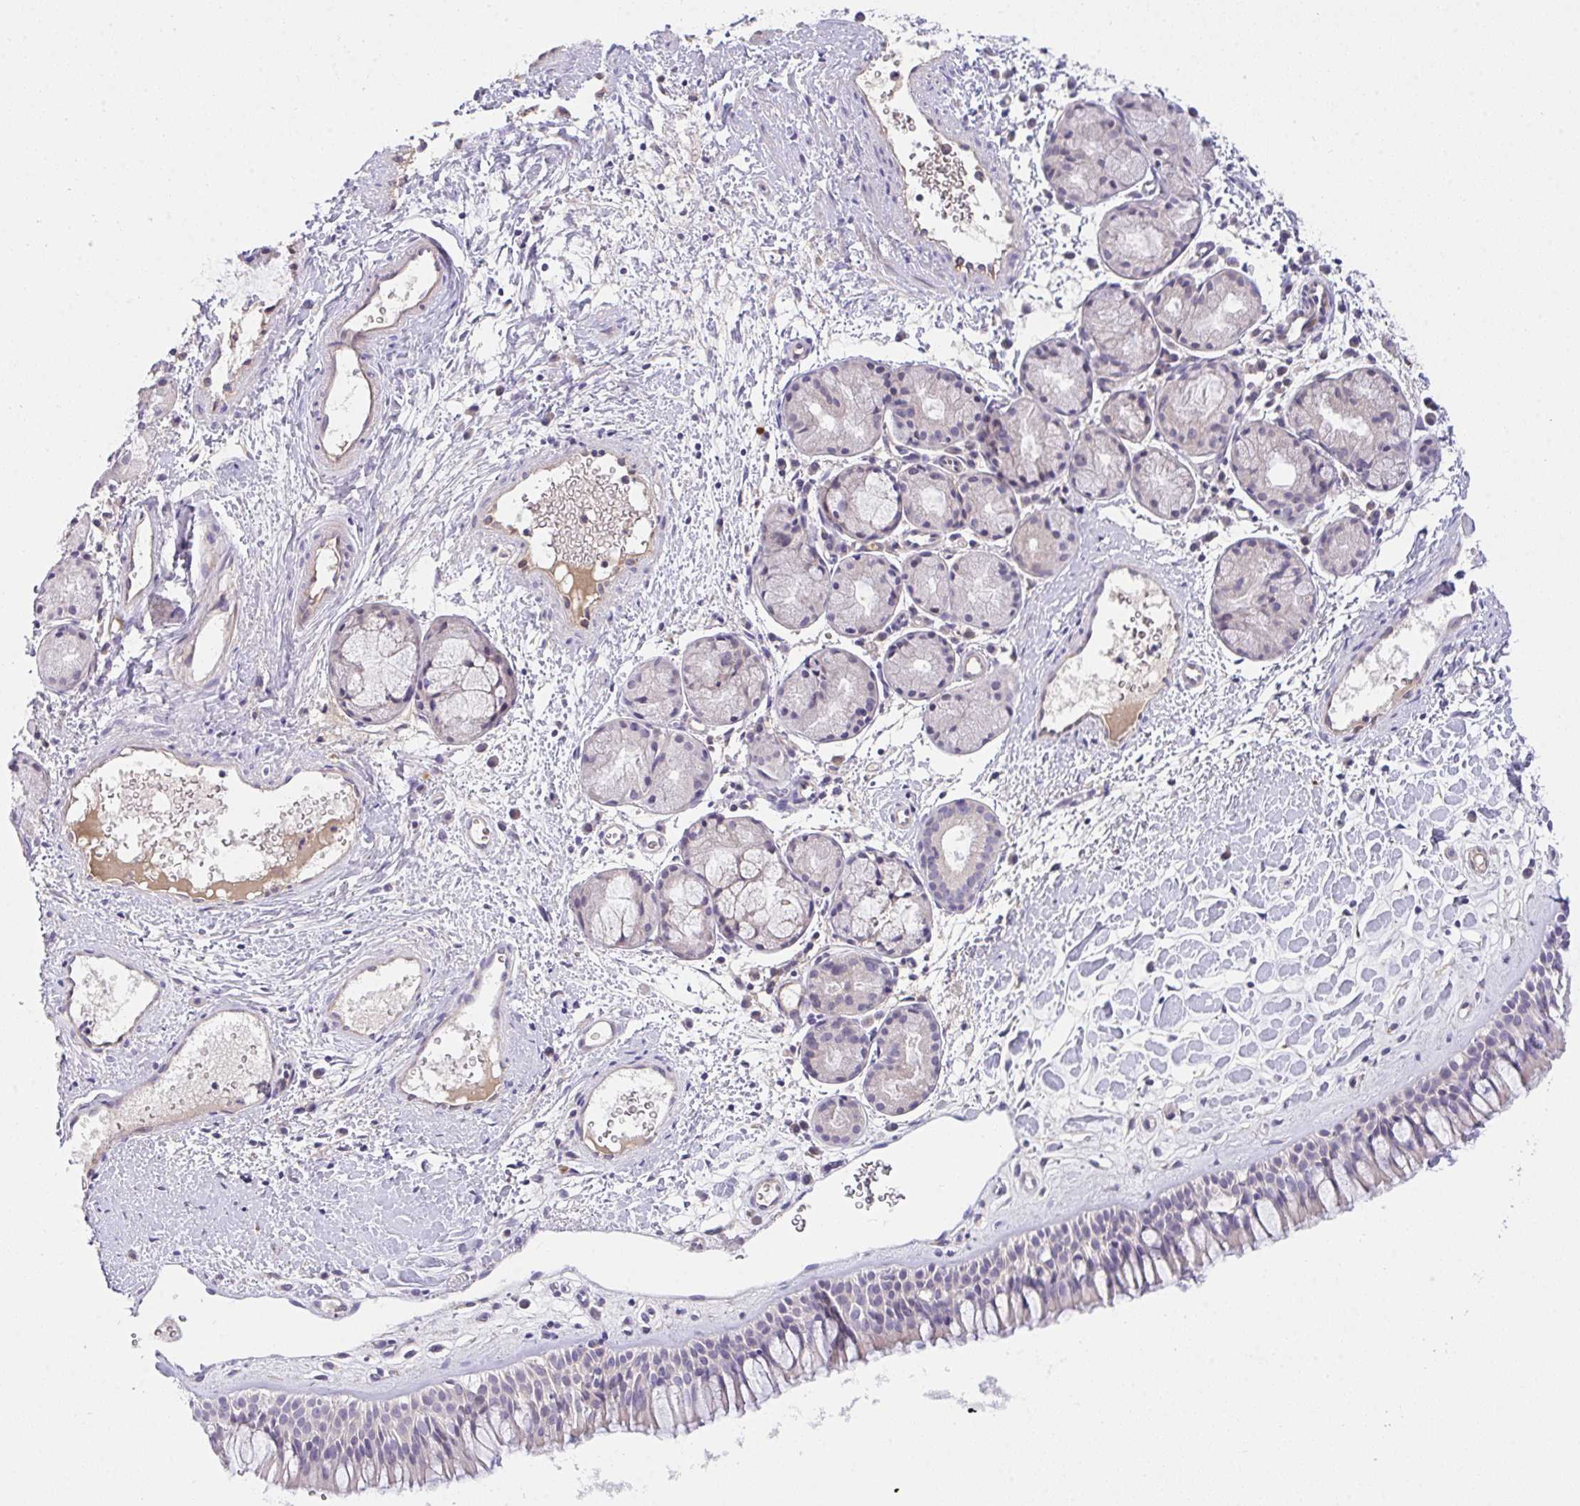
{"staining": {"intensity": "weak", "quantity": "25%-75%", "location": "cytoplasmic/membranous"}, "tissue": "nasopharynx", "cell_type": "Respiratory epithelial cells", "image_type": "normal", "snomed": [{"axis": "morphology", "description": "Normal tissue, NOS"}, {"axis": "topography", "description": "Nasopharynx"}], "caption": "The image exhibits immunohistochemical staining of unremarkable nasopharynx. There is weak cytoplasmic/membranous positivity is appreciated in approximately 25%-75% of respiratory epithelial cells.", "gene": "ZNF581", "patient": {"sex": "male", "age": 65}}